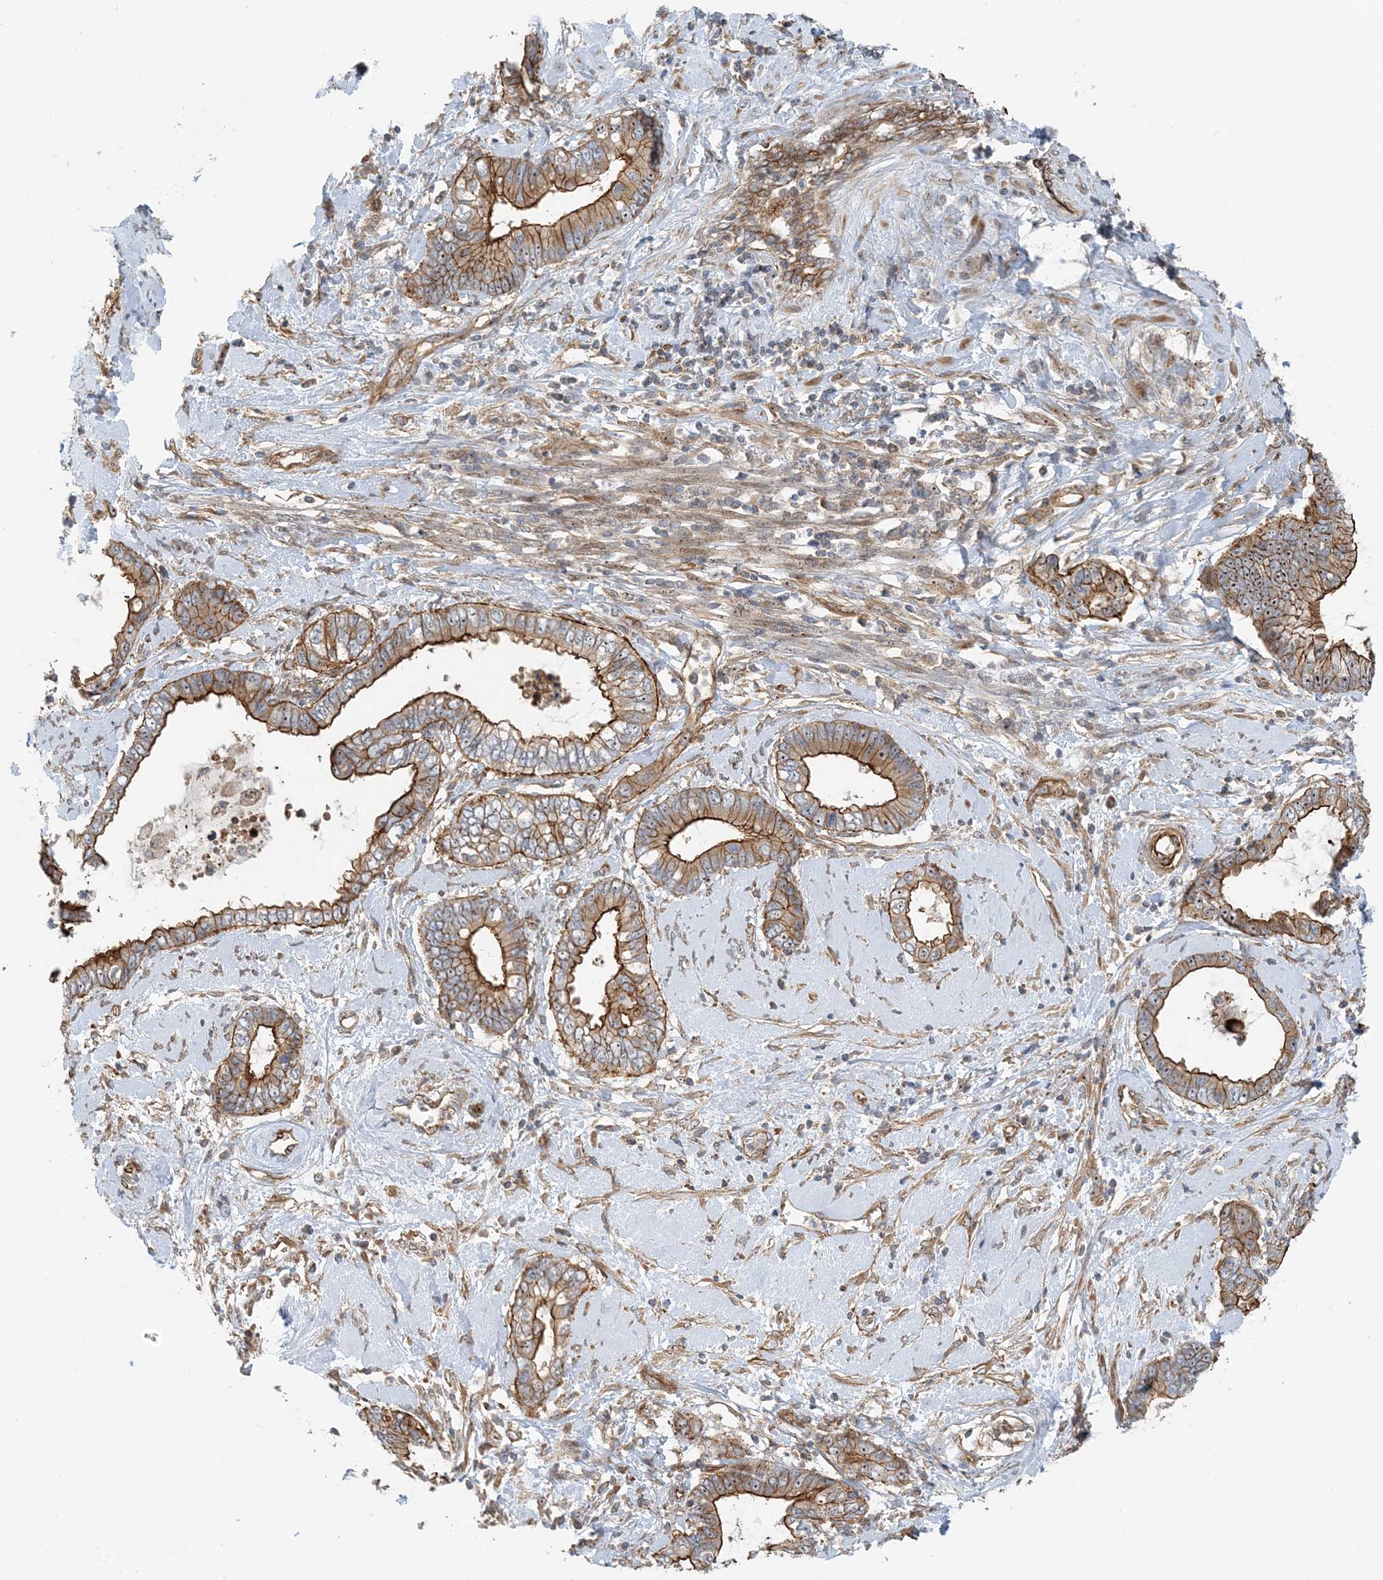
{"staining": {"intensity": "strong", "quantity": ">75%", "location": "cytoplasmic/membranous,nuclear"}, "tissue": "cervical cancer", "cell_type": "Tumor cells", "image_type": "cancer", "snomed": [{"axis": "morphology", "description": "Adenocarcinoma, NOS"}, {"axis": "topography", "description": "Cervix"}], "caption": "IHC micrograph of neoplastic tissue: cervical cancer stained using IHC reveals high levels of strong protein expression localized specifically in the cytoplasmic/membranous and nuclear of tumor cells, appearing as a cytoplasmic/membranous and nuclear brown color.", "gene": "MYL5", "patient": {"sex": "female", "age": 44}}